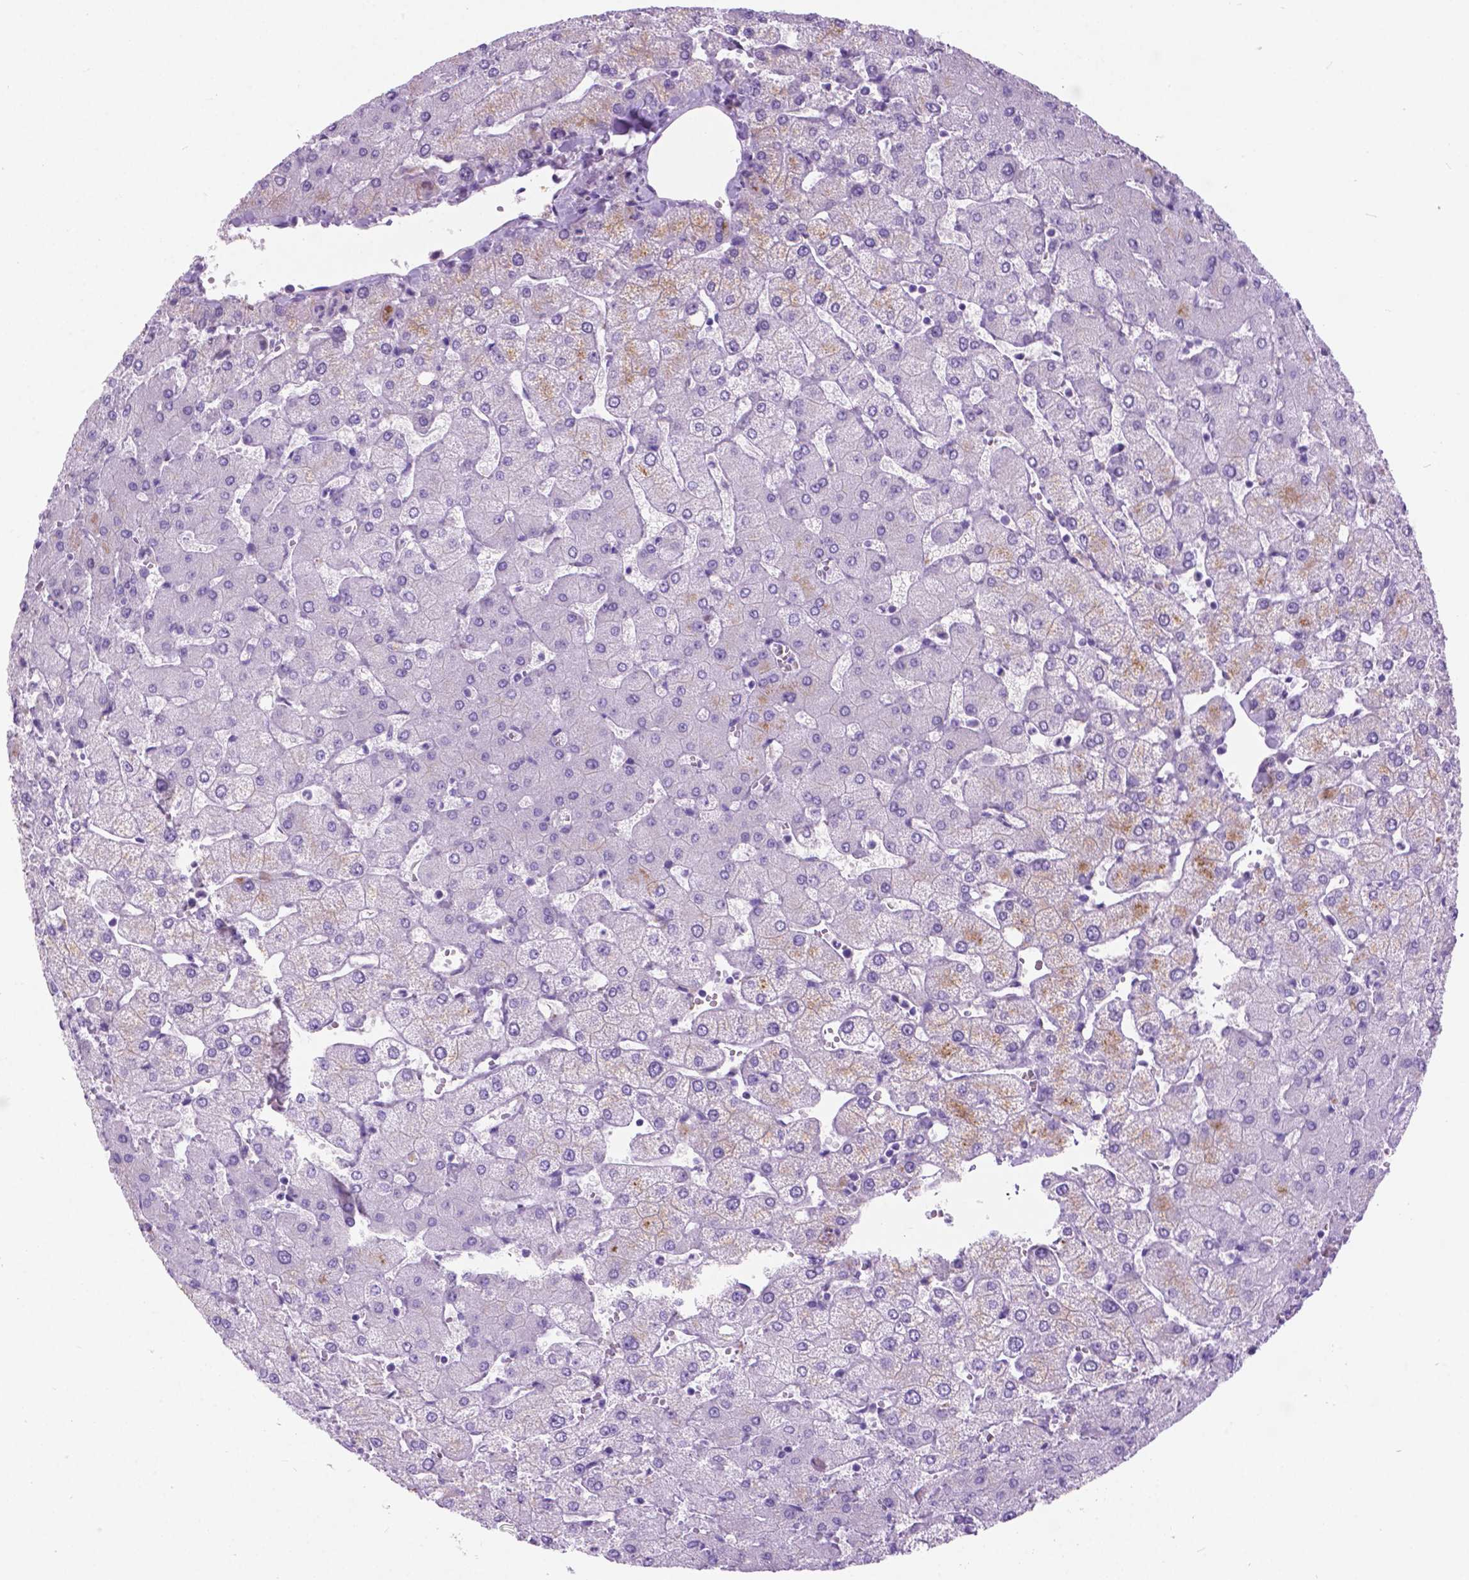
{"staining": {"intensity": "negative", "quantity": "none", "location": "none"}, "tissue": "liver", "cell_type": "Cholangiocytes", "image_type": "normal", "snomed": [{"axis": "morphology", "description": "Normal tissue, NOS"}, {"axis": "topography", "description": "Liver"}], "caption": "Human liver stained for a protein using immunohistochemistry reveals no expression in cholangiocytes.", "gene": "ARMS2", "patient": {"sex": "female", "age": 54}}